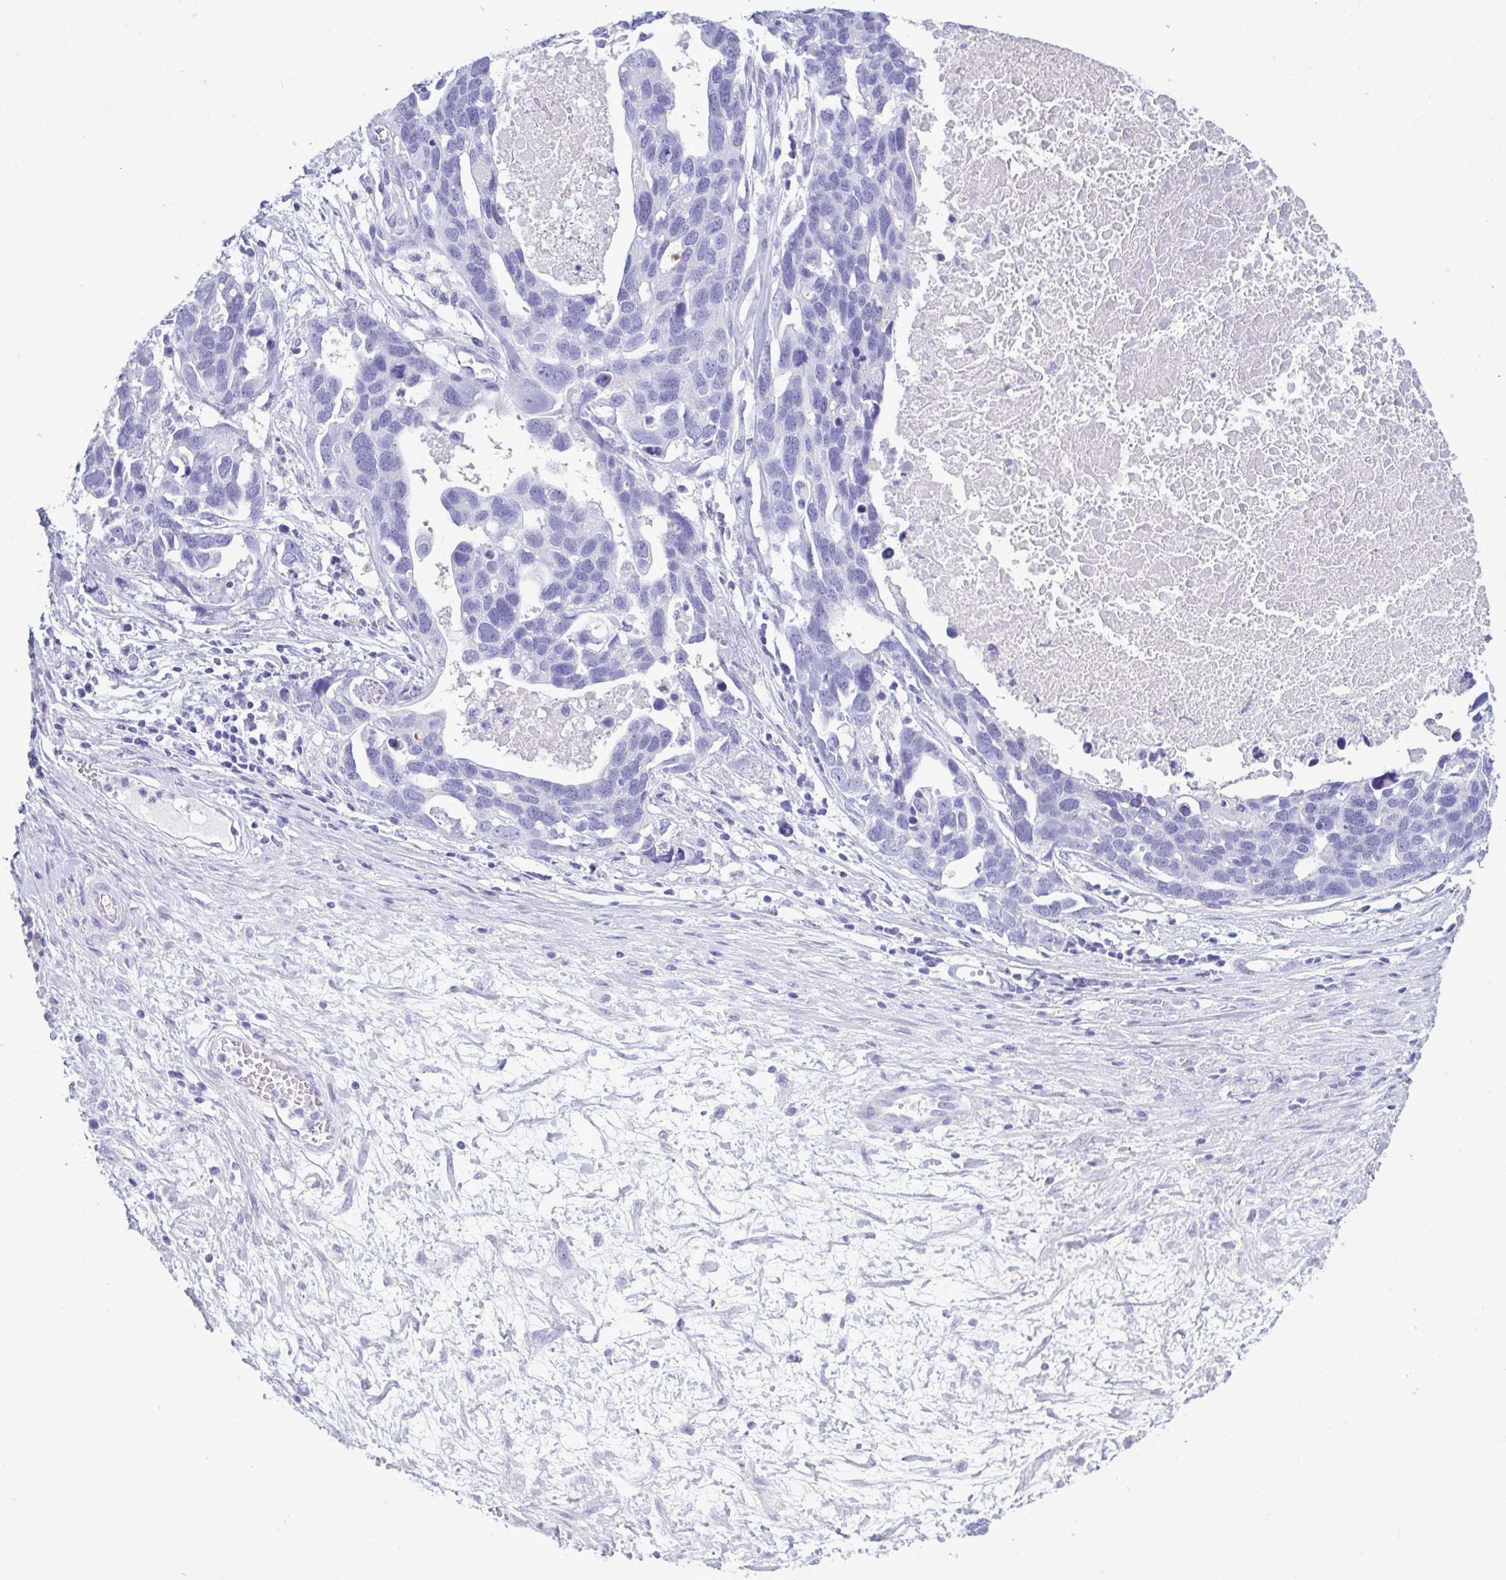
{"staining": {"intensity": "negative", "quantity": "none", "location": "none"}, "tissue": "ovarian cancer", "cell_type": "Tumor cells", "image_type": "cancer", "snomed": [{"axis": "morphology", "description": "Cystadenocarcinoma, serous, NOS"}, {"axis": "topography", "description": "Ovary"}], "caption": "Immunohistochemical staining of human serous cystadenocarcinoma (ovarian) shows no significant expression in tumor cells.", "gene": "LTF", "patient": {"sex": "female", "age": 54}}